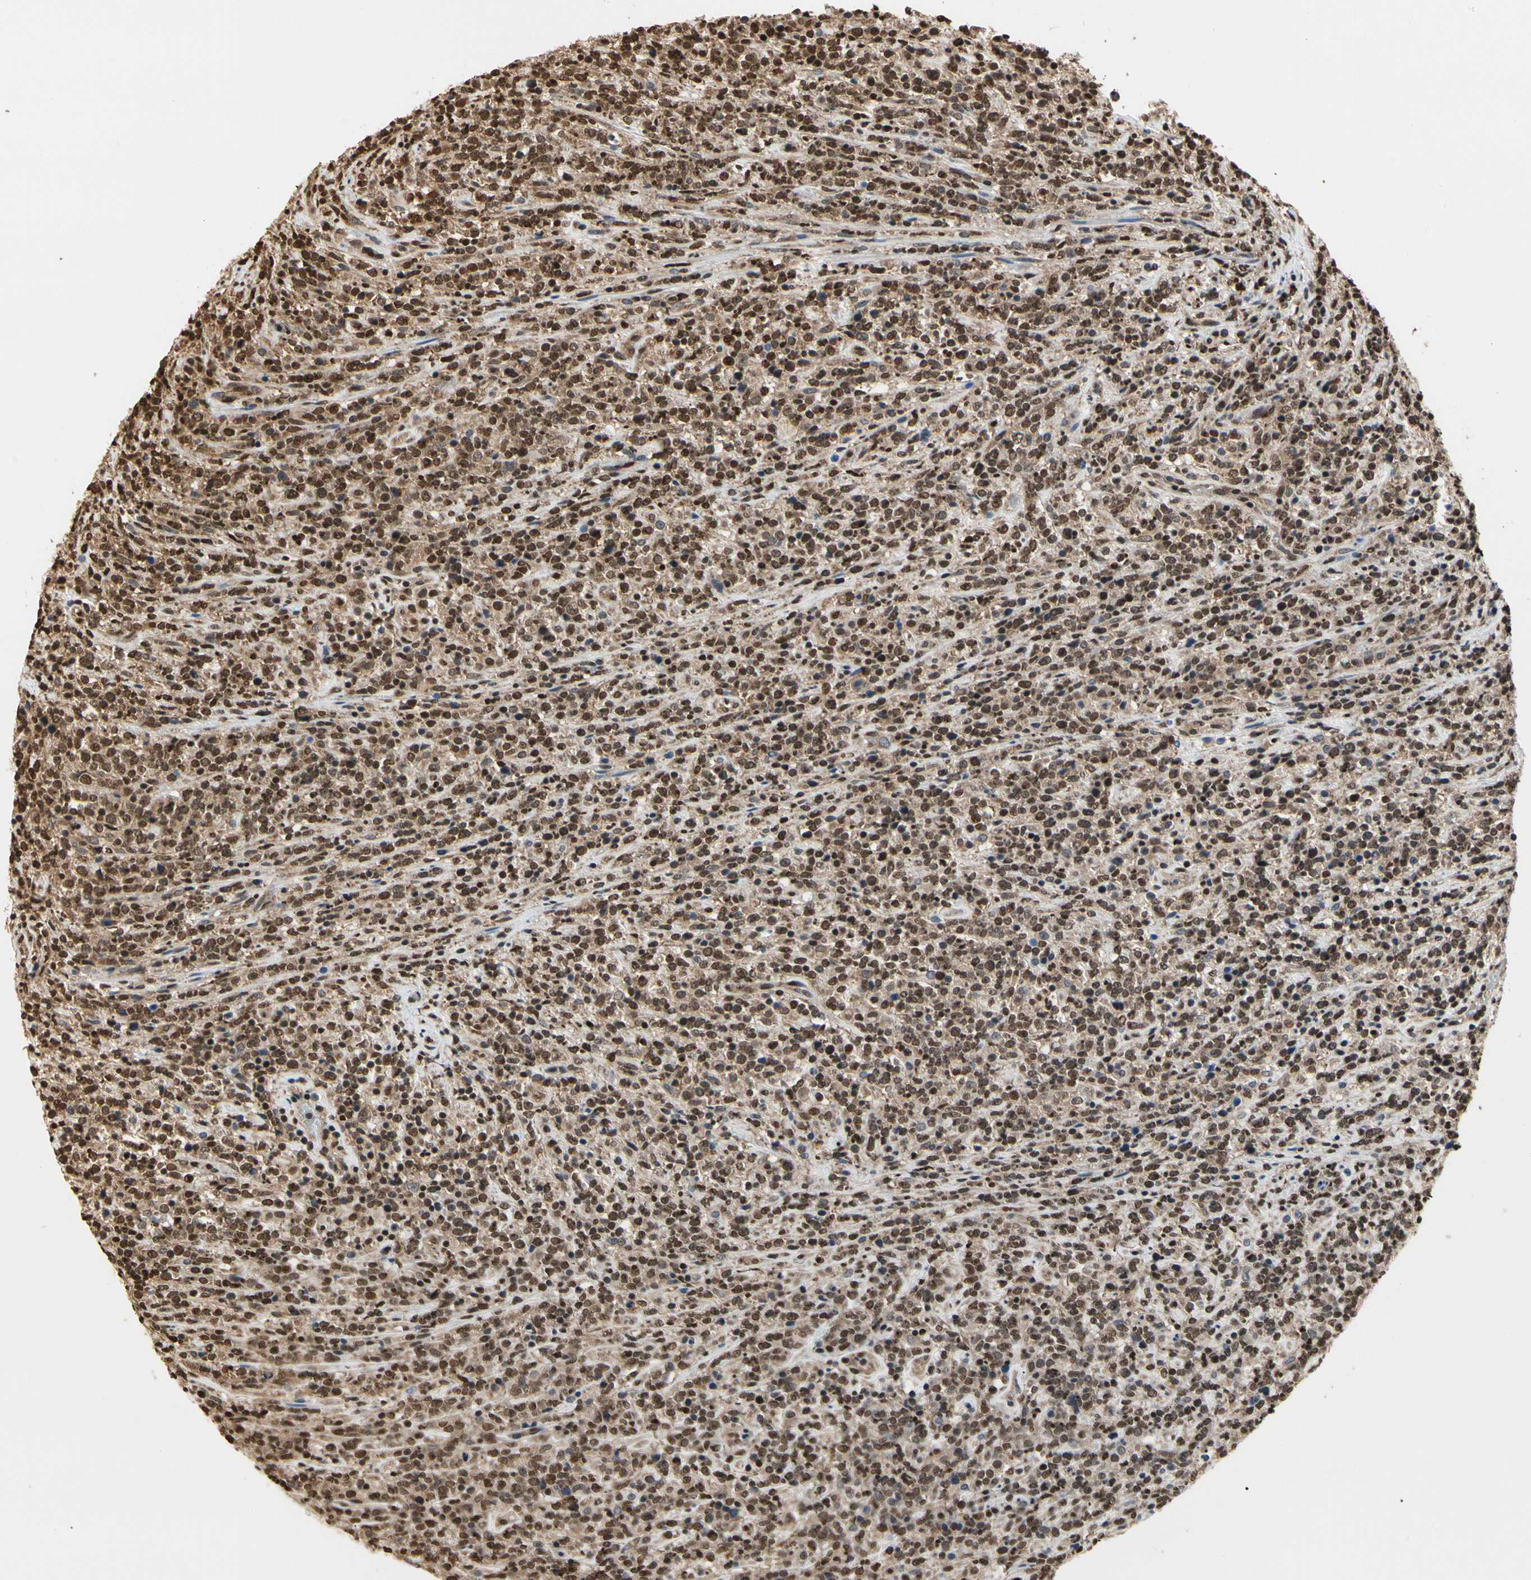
{"staining": {"intensity": "strong", "quantity": ">75%", "location": "cytoplasmic/membranous,nuclear"}, "tissue": "lymphoma", "cell_type": "Tumor cells", "image_type": "cancer", "snomed": [{"axis": "morphology", "description": "Malignant lymphoma, non-Hodgkin's type, High grade"}, {"axis": "topography", "description": "Soft tissue"}], "caption": "Lymphoma stained for a protein (brown) shows strong cytoplasmic/membranous and nuclear positive positivity in about >75% of tumor cells.", "gene": "HNRNPK", "patient": {"sex": "male", "age": 18}}